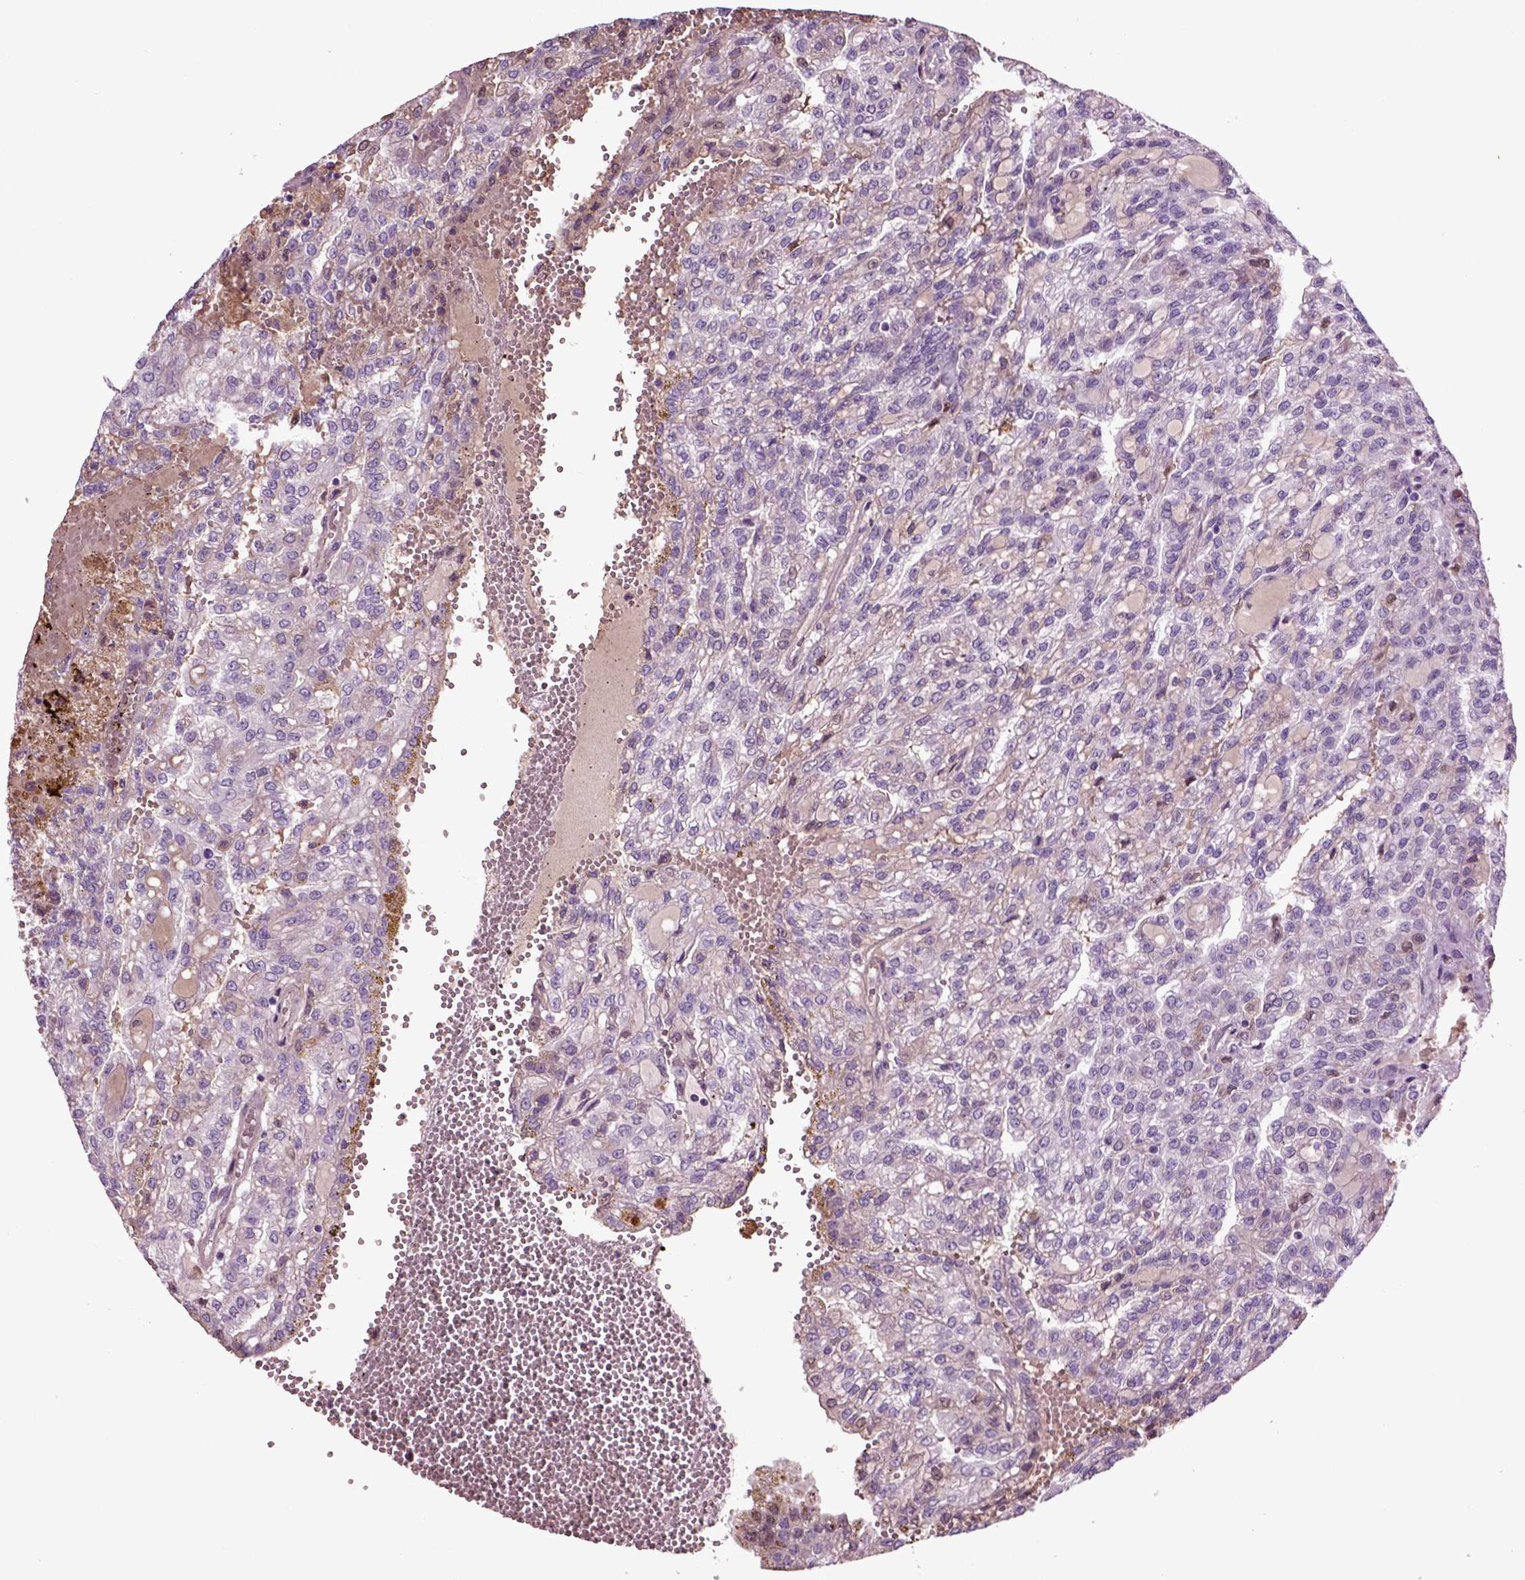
{"staining": {"intensity": "negative", "quantity": "none", "location": "none"}, "tissue": "renal cancer", "cell_type": "Tumor cells", "image_type": "cancer", "snomed": [{"axis": "morphology", "description": "Adenocarcinoma, NOS"}, {"axis": "topography", "description": "Kidney"}], "caption": "Tumor cells are negative for protein expression in human renal adenocarcinoma.", "gene": "SPON1", "patient": {"sex": "male", "age": 63}}